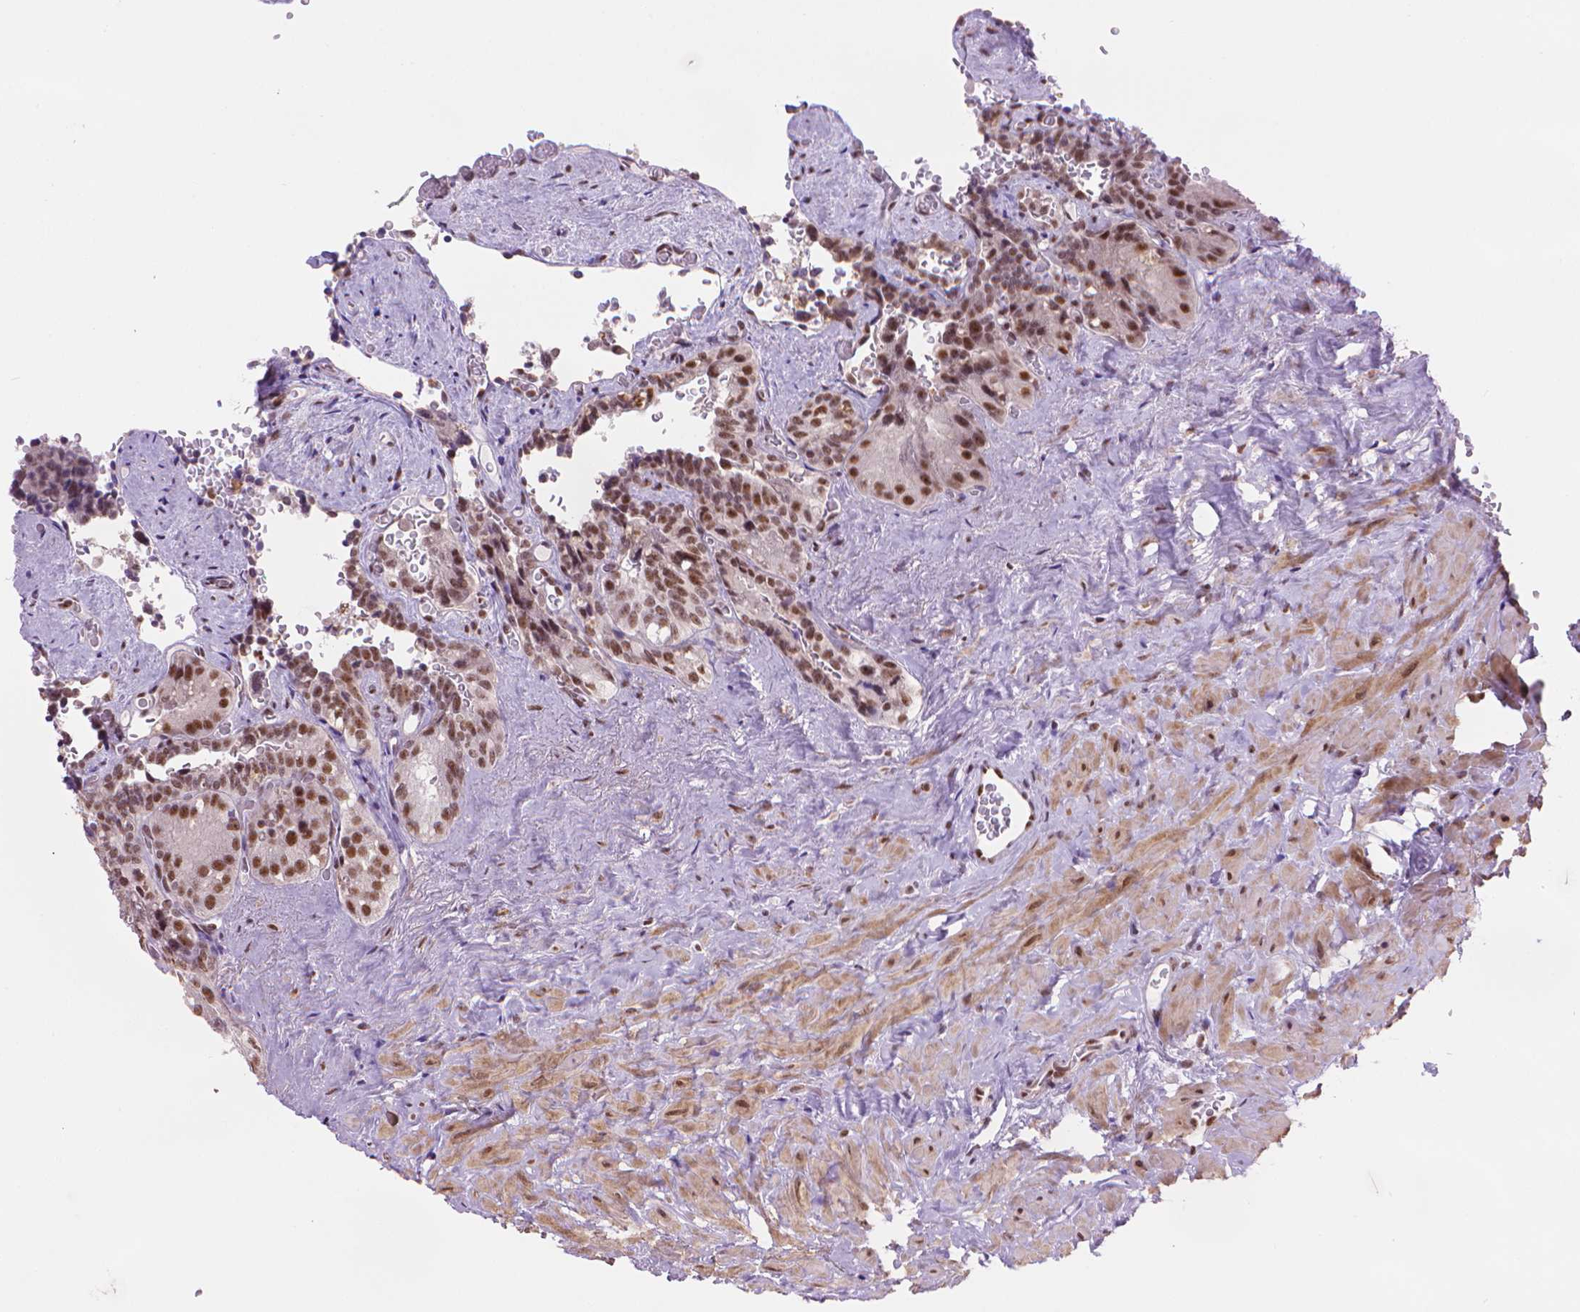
{"staining": {"intensity": "moderate", "quantity": ">75%", "location": "nuclear"}, "tissue": "seminal vesicle", "cell_type": "Glandular cells", "image_type": "normal", "snomed": [{"axis": "morphology", "description": "Normal tissue, NOS"}, {"axis": "topography", "description": "Seminal veicle"}], "caption": "Brown immunohistochemical staining in normal human seminal vesicle reveals moderate nuclear staining in about >75% of glandular cells.", "gene": "UBN1", "patient": {"sex": "male", "age": 69}}